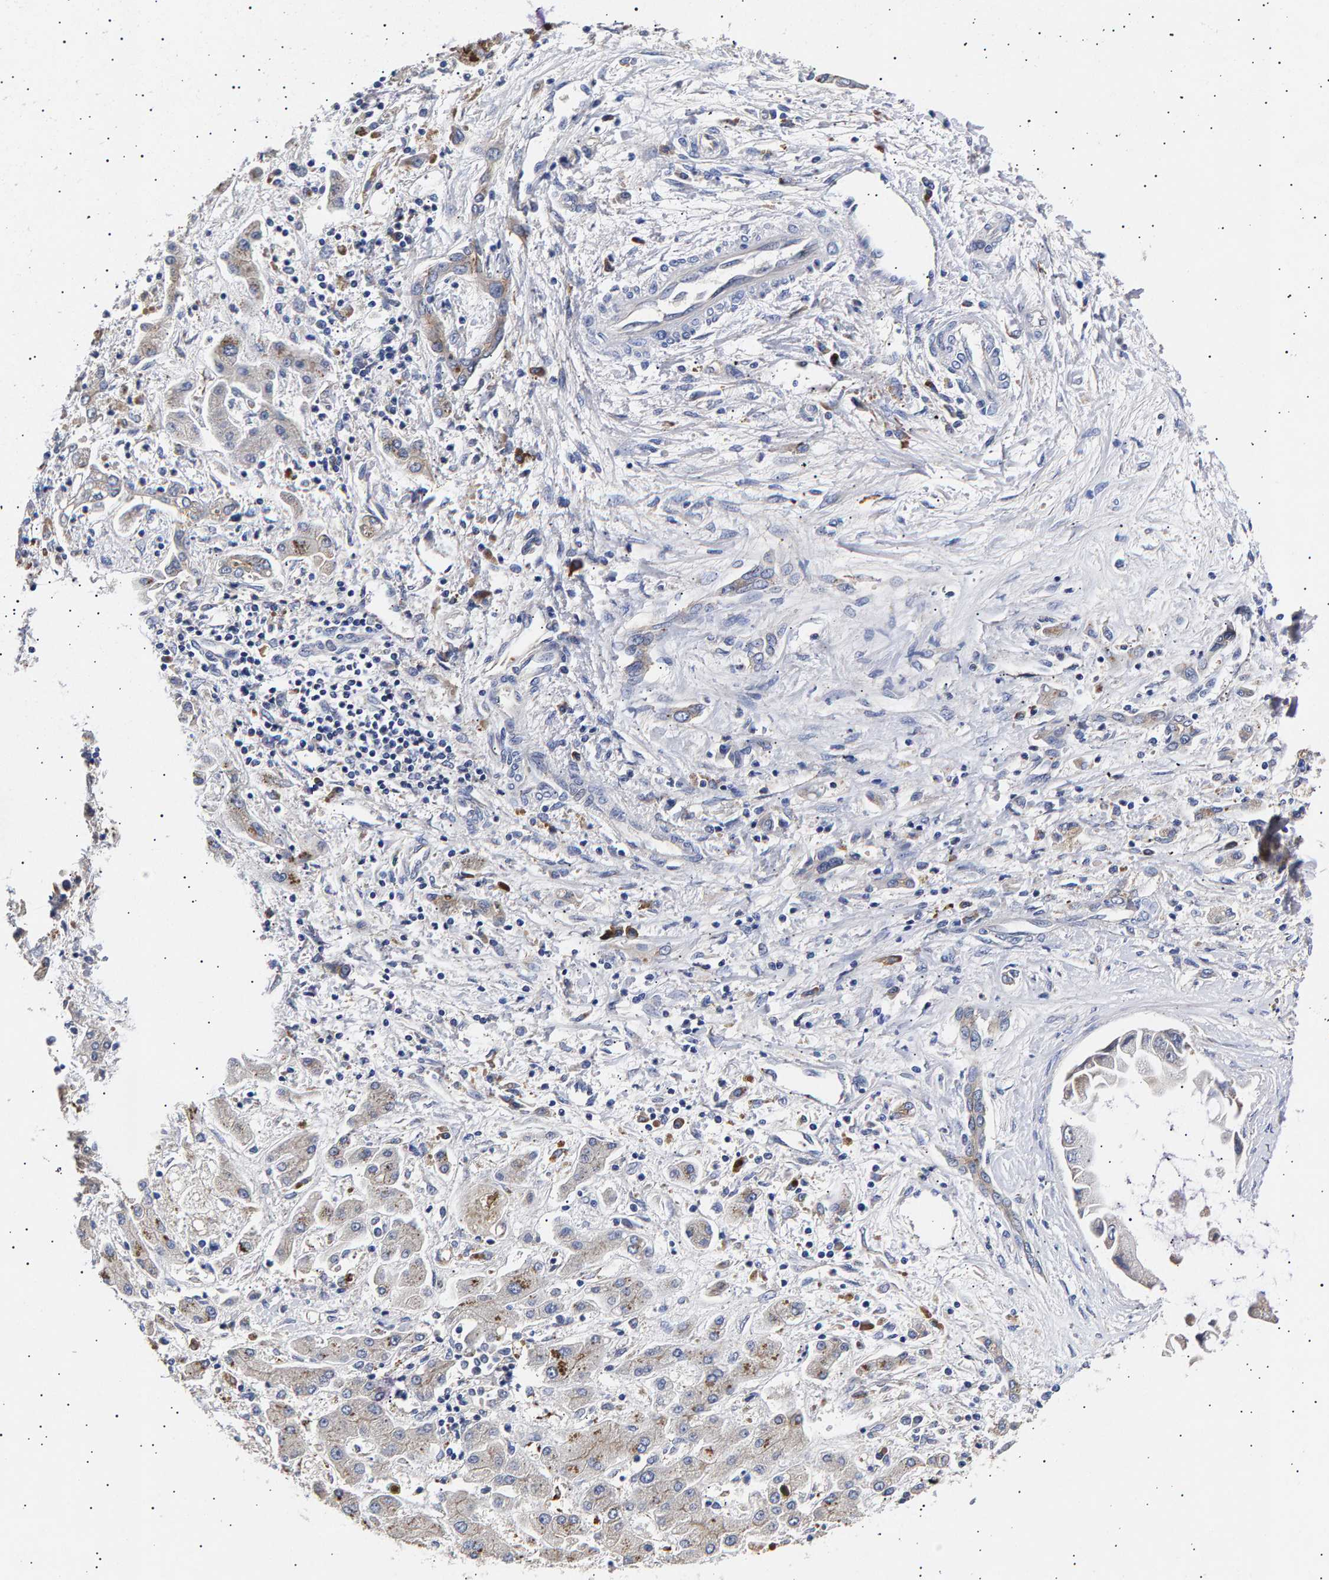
{"staining": {"intensity": "negative", "quantity": "none", "location": "none"}, "tissue": "liver cancer", "cell_type": "Tumor cells", "image_type": "cancer", "snomed": [{"axis": "morphology", "description": "Cholangiocarcinoma"}, {"axis": "topography", "description": "Liver"}], "caption": "DAB immunohistochemical staining of liver cholangiocarcinoma displays no significant staining in tumor cells.", "gene": "ANKRD40", "patient": {"sex": "male", "age": 50}}